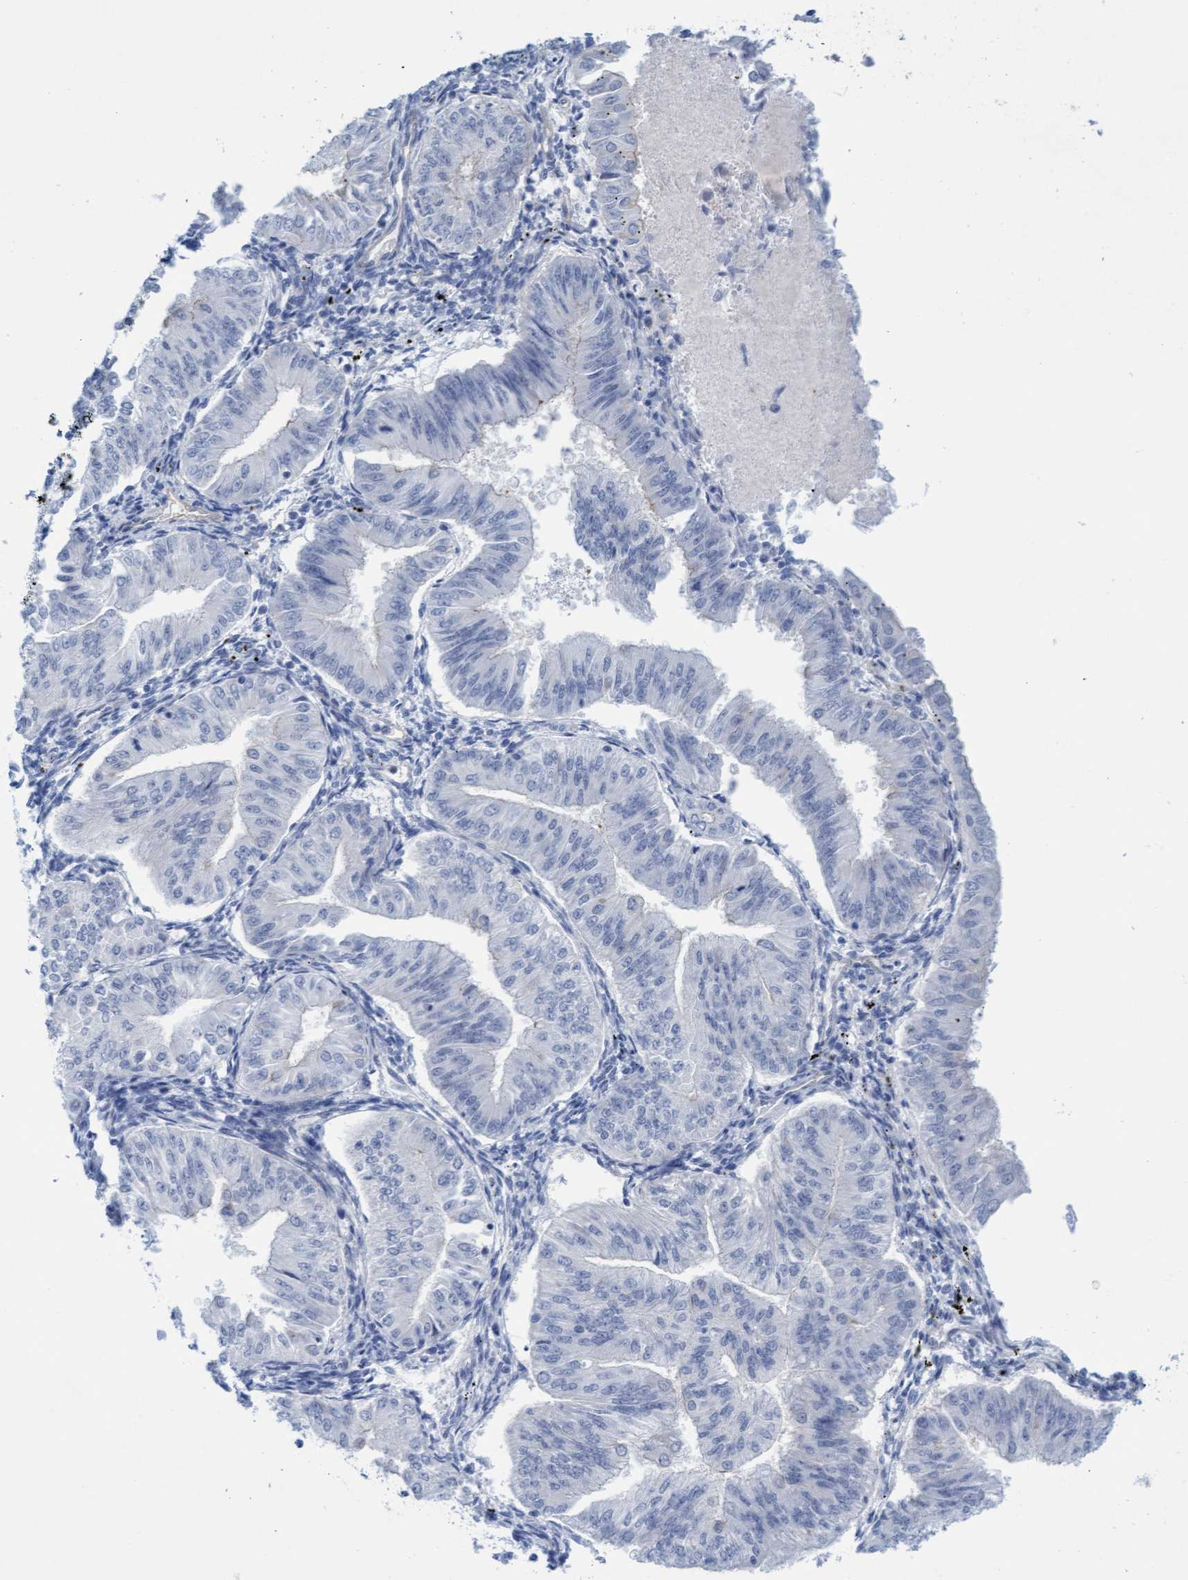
{"staining": {"intensity": "negative", "quantity": "none", "location": "none"}, "tissue": "endometrial cancer", "cell_type": "Tumor cells", "image_type": "cancer", "snomed": [{"axis": "morphology", "description": "Normal tissue, NOS"}, {"axis": "morphology", "description": "Adenocarcinoma, NOS"}, {"axis": "topography", "description": "Endometrium"}], "caption": "Photomicrograph shows no protein expression in tumor cells of endometrial cancer tissue. (Stains: DAB (3,3'-diaminobenzidine) IHC with hematoxylin counter stain, Microscopy: brightfield microscopy at high magnification).", "gene": "MTFR1", "patient": {"sex": "female", "age": 53}}